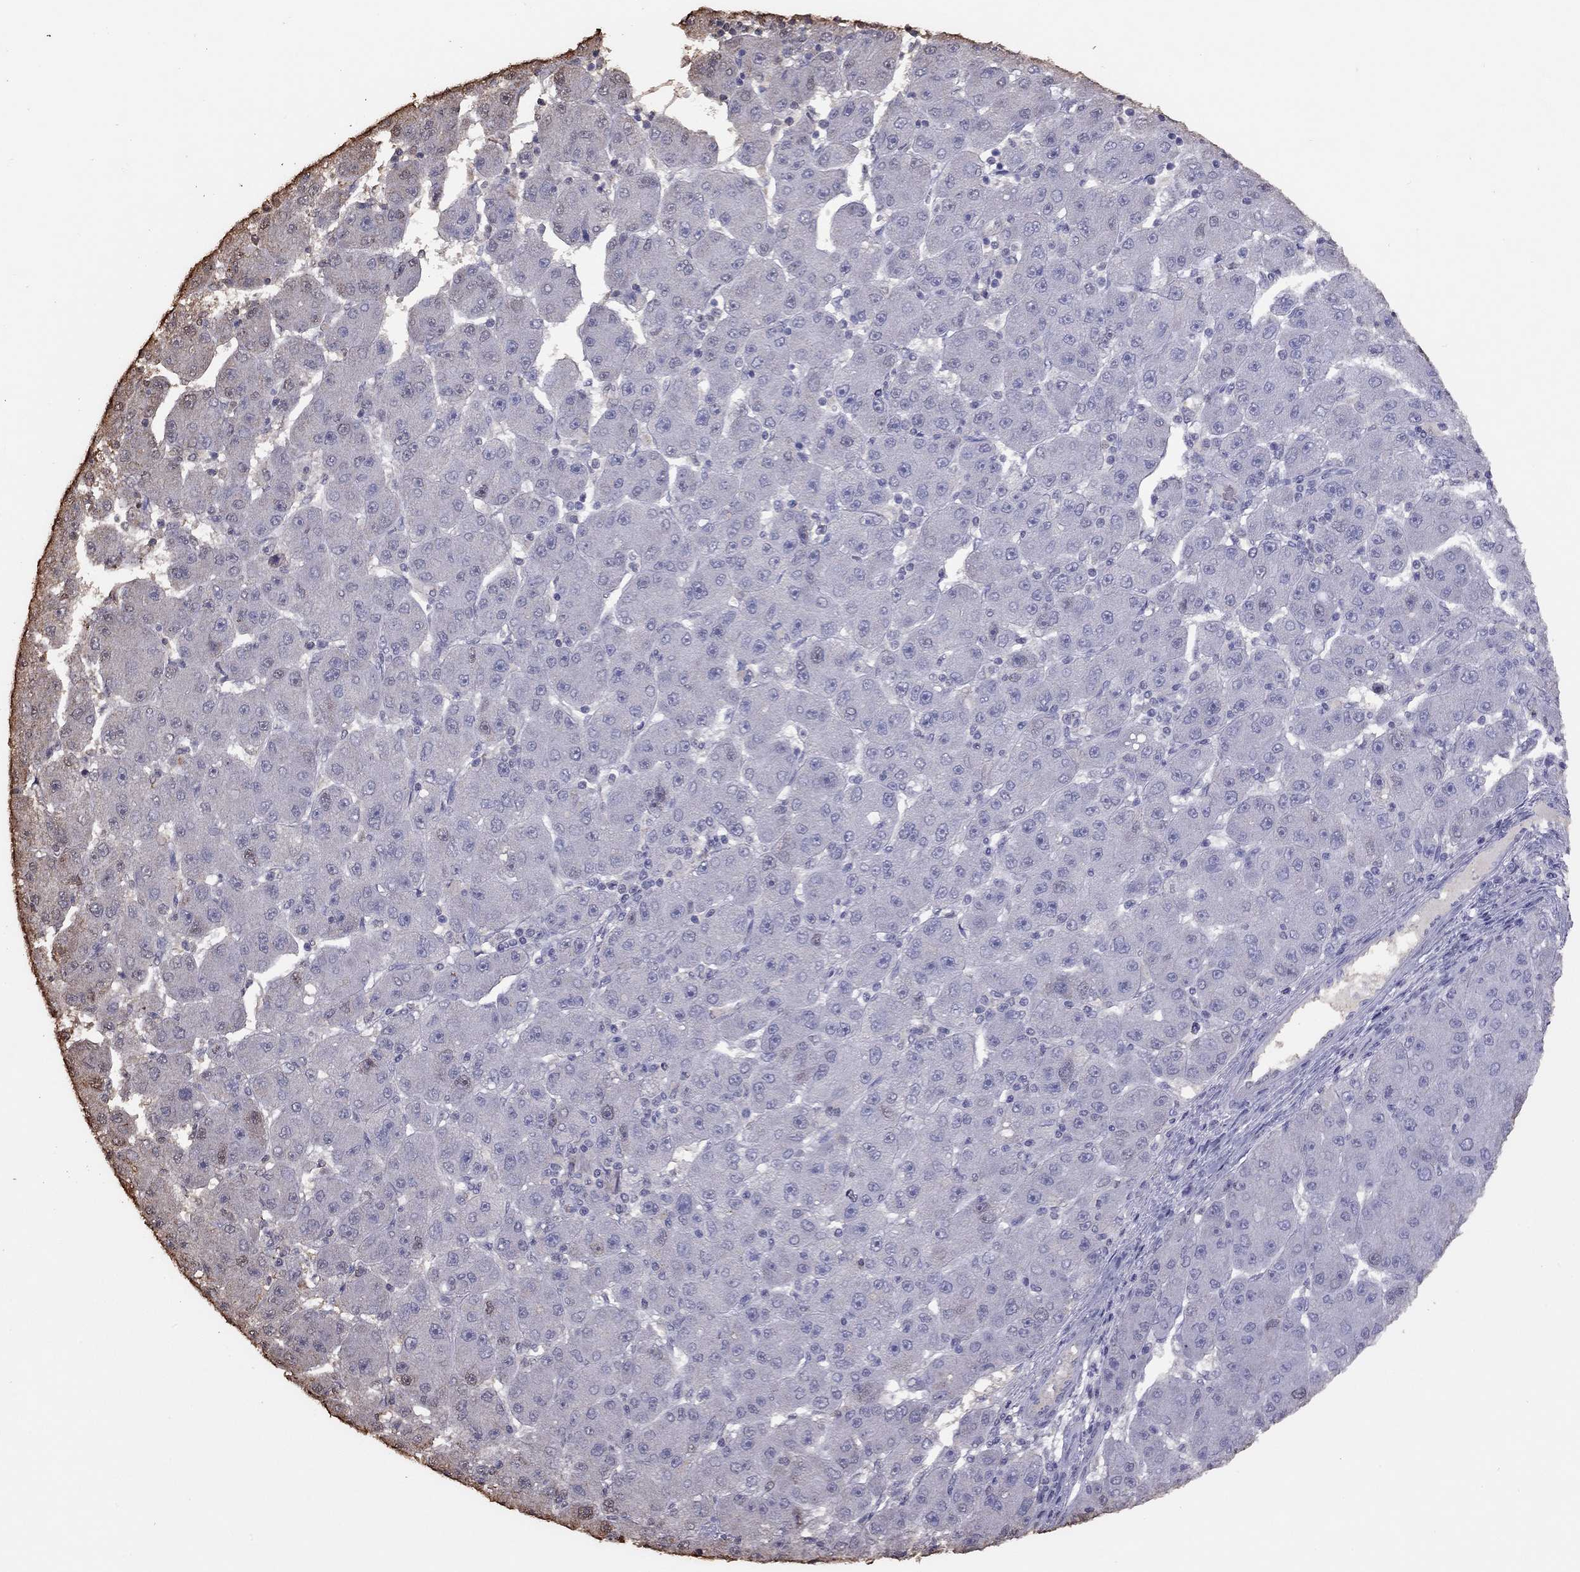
{"staining": {"intensity": "negative", "quantity": "none", "location": "none"}, "tissue": "liver cancer", "cell_type": "Tumor cells", "image_type": "cancer", "snomed": [{"axis": "morphology", "description": "Carcinoma, Hepatocellular, NOS"}, {"axis": "topography", "description": "Liver"}], "caption": "Tumor cells show no significant protein expression in liver hepatocellular carcinoma. The staining is performed using DAB (3,3'-diaminobenzidine) brown chromogen with nuclei counter-stained in using hematoxylin.", "gene": "SUN3", "patient": {"sex": "male", "age": 67}}